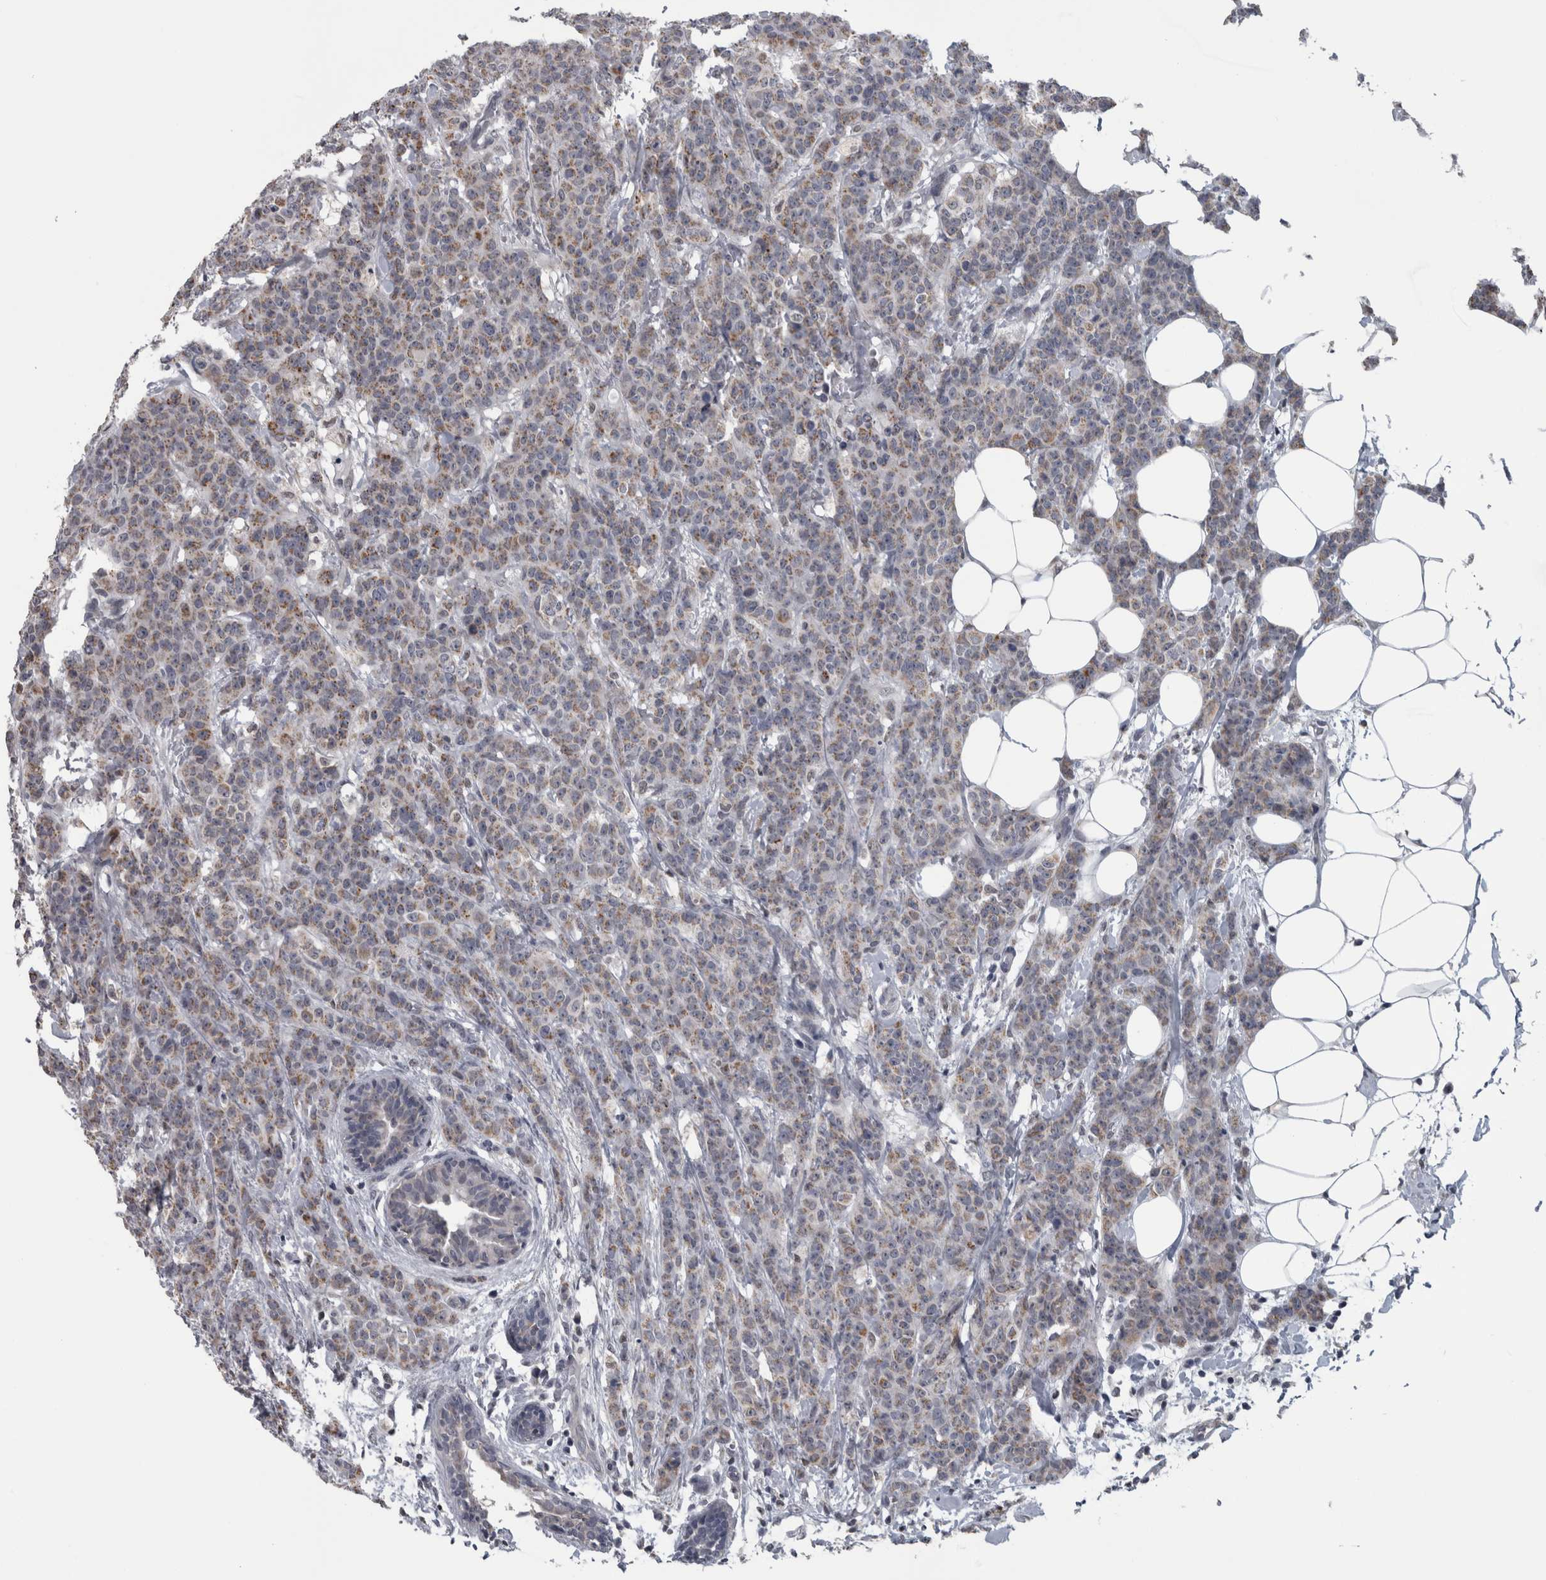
{"staining": {"intensity": "weak", "quantity": ">75%", "location": "cytoplasmic/membranous"}, "tissue": "breast cancer", "cell_type": "Tumor cells", "image_type": "cancer", "snomed": [{"axis": "morphology", "description": "Normal tissue, NOS"}, {"axis": "morphology", "description": "Duct carcinoma"}, {"axis": "topography", "description": "Breast"}], "caption": "Human breast intraductal carcinoma stained with a brown dye shows weak cytoplasmic/membranous positive expression in about >75% of tumor cells.", "gene": "OR2K2", "patient": {"sex": "female", "age": 40}}